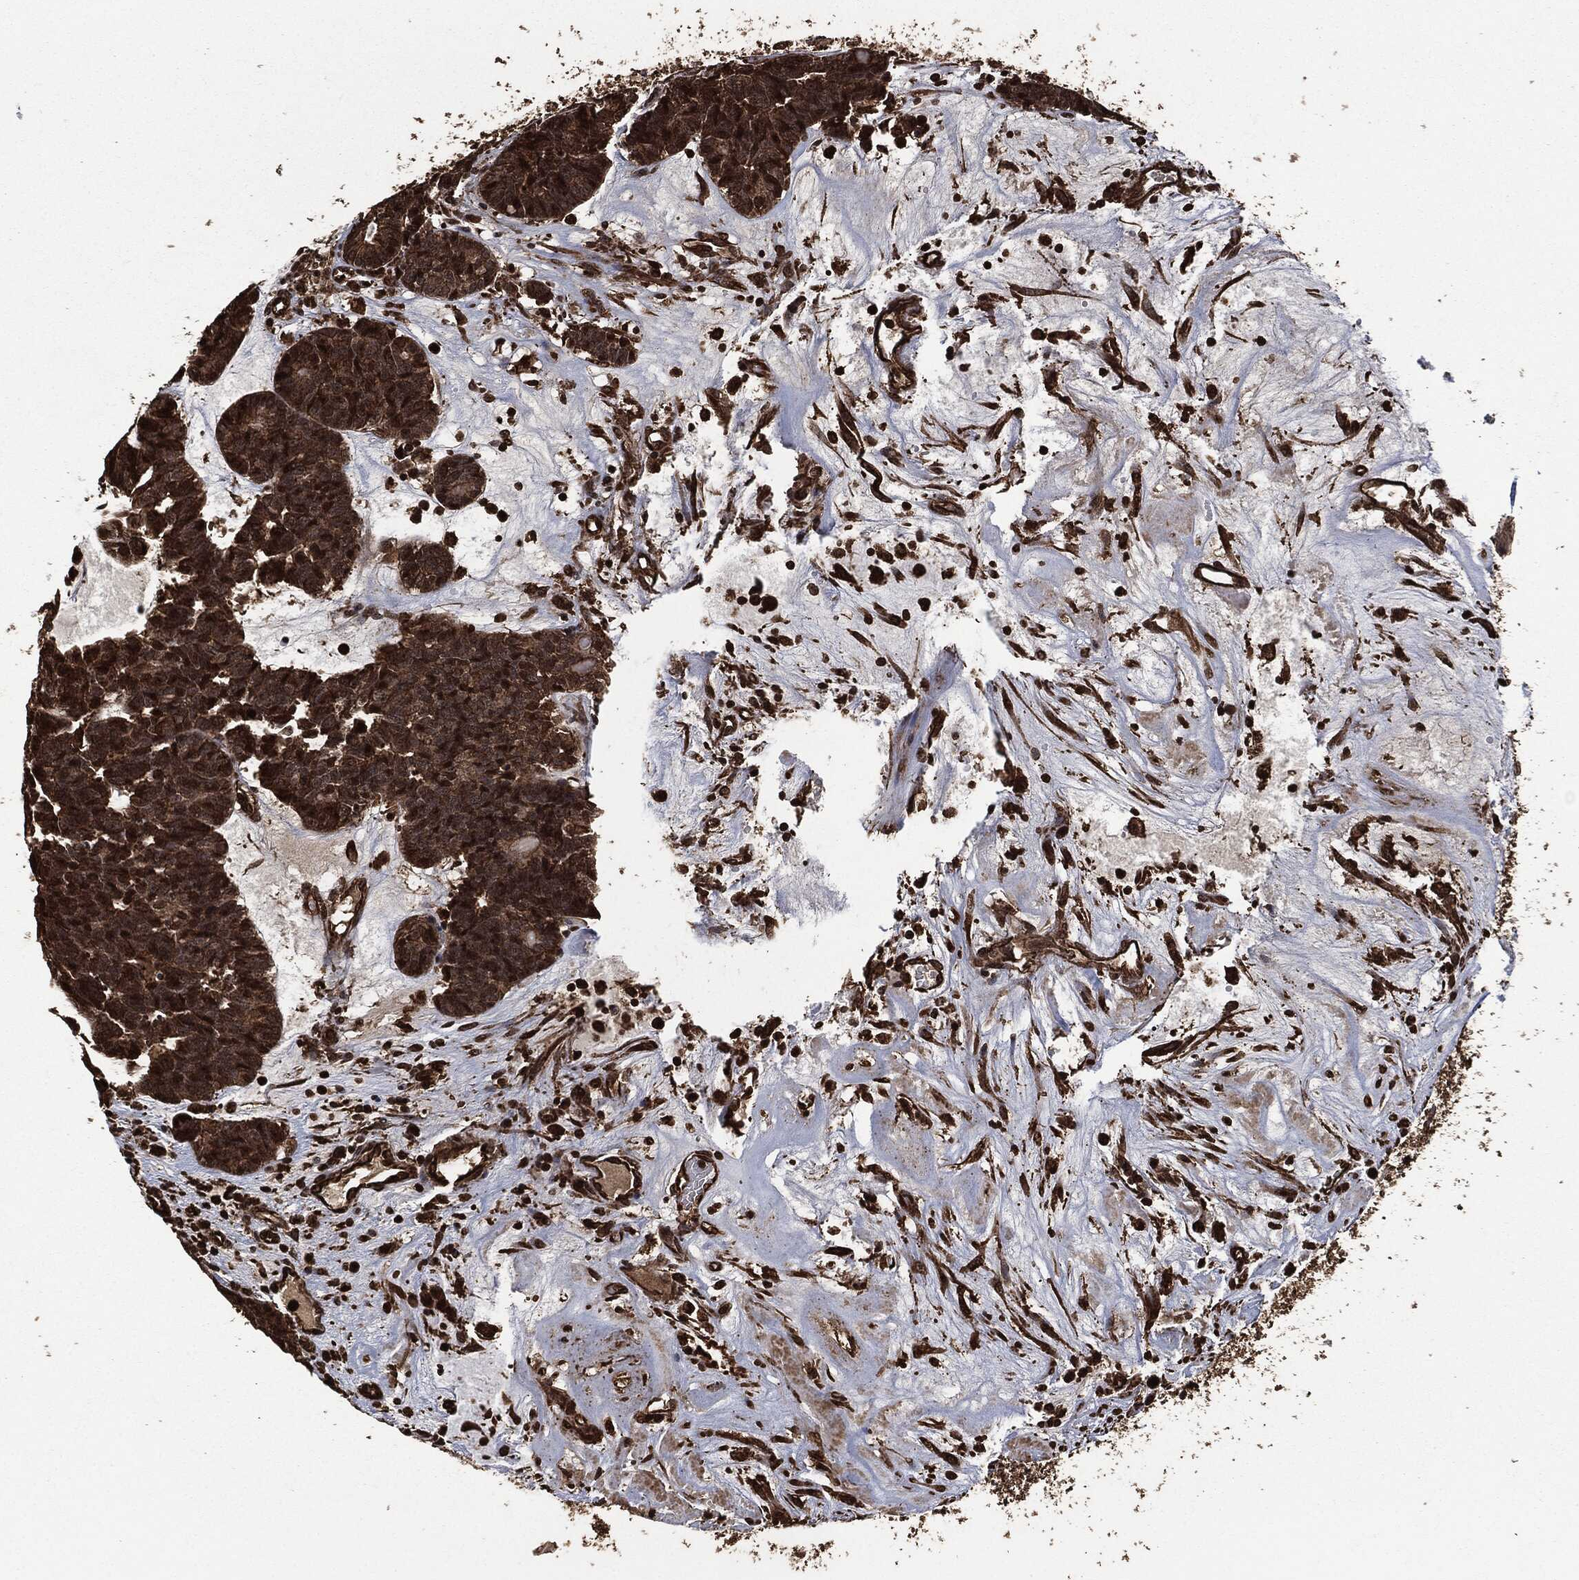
{"staining": {"intensity": "strong", "quantity": ">75%", "location": "cytoplasmic/membranous"}, "tissue": "head and neck cancer", "cell_type": "Tumor cells", "image_type": "cancer", "snomed": [{"axis": "morphology", "description": "Adenocarcinoma, NOS"}, {"axis": "topography", "description": "Head-Neck"}], "caption": "IHC histopathology image of human adenocarcinoma (head and neck) stained for a protein (brown), which exhibits high levels of strong cytoplasmic/membranous expression in about >75% of tumor cells.", "gene": "HRAS", "patient": {"sex": "female", "age": 81}}